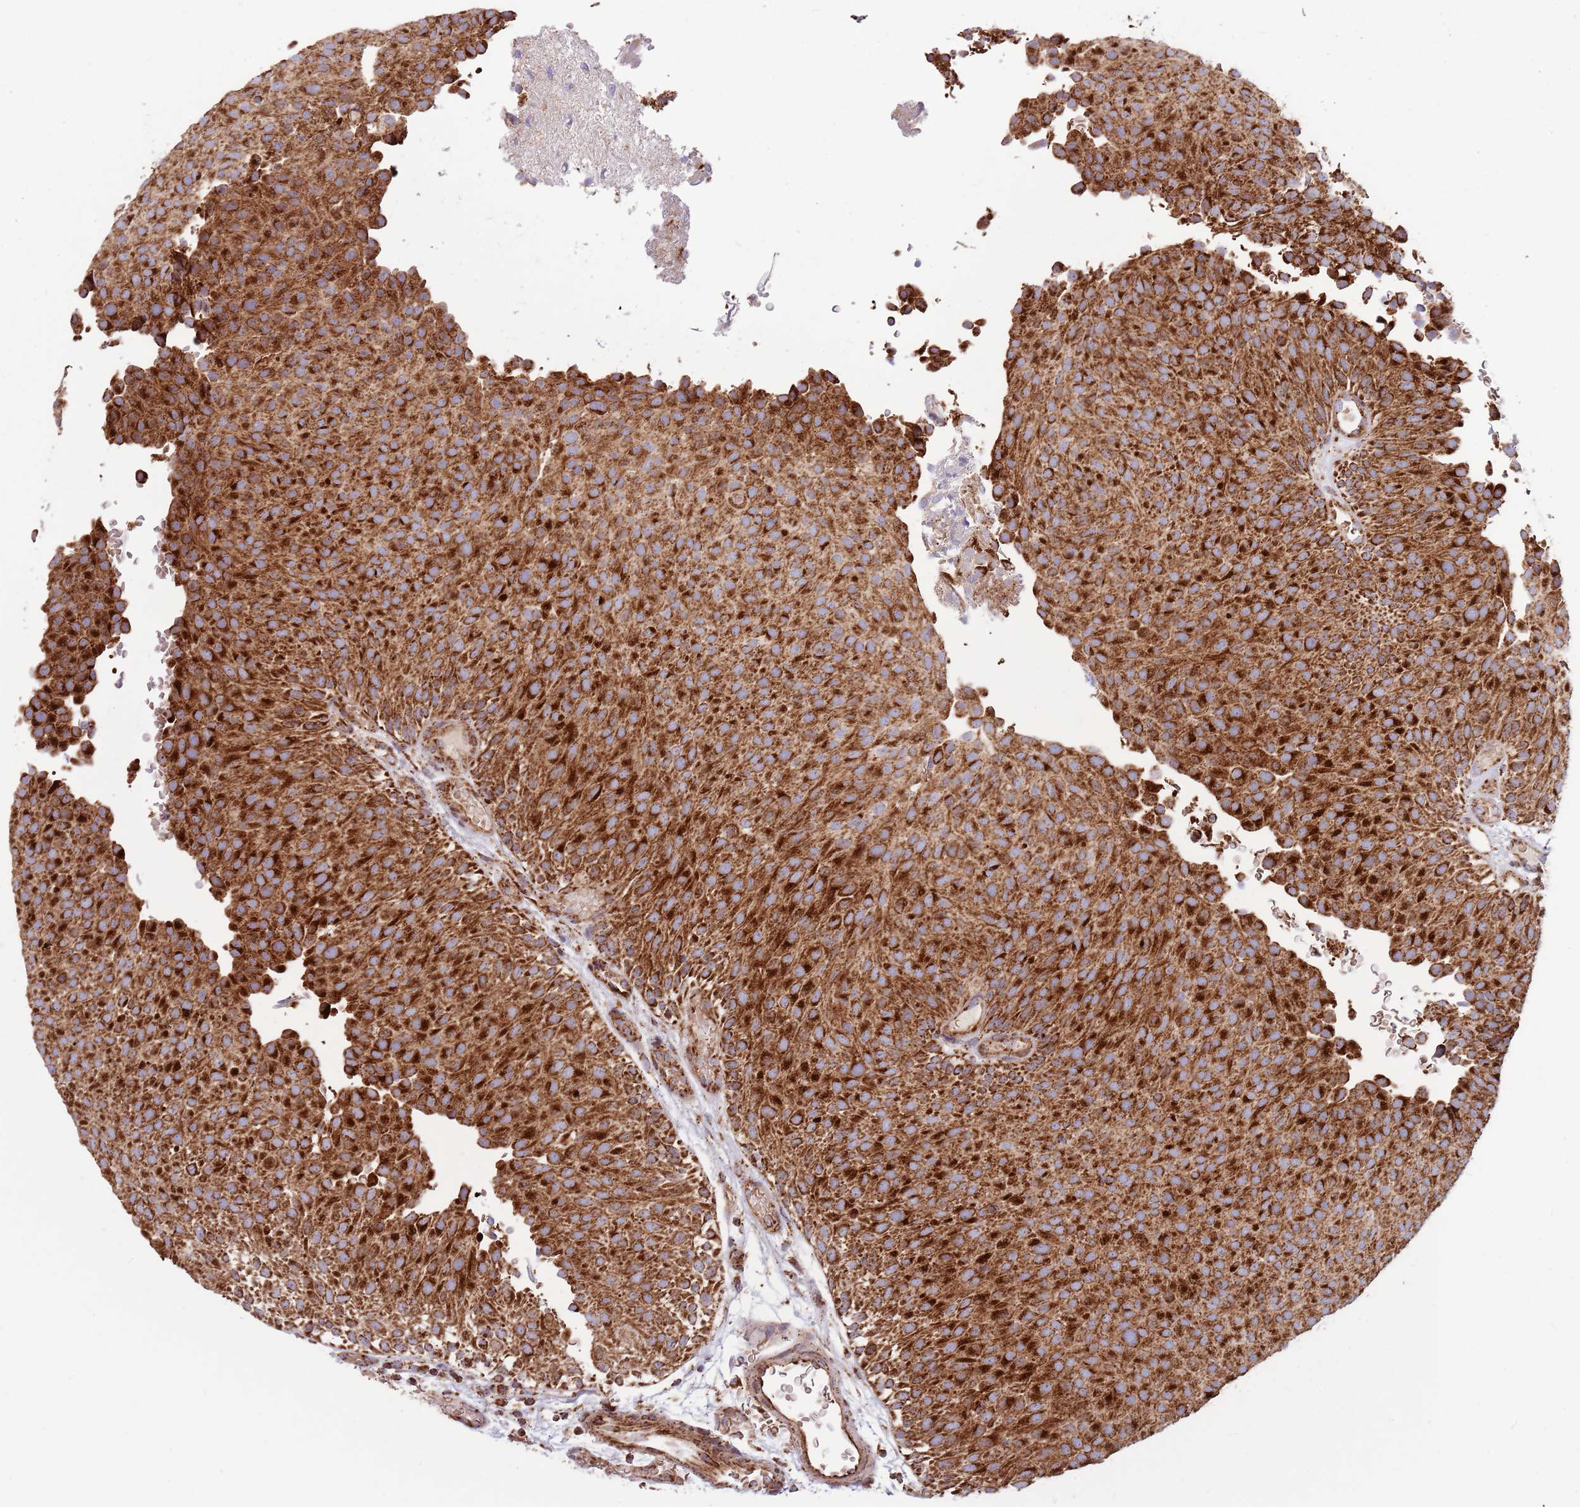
{"staining": {"intensity": "strong", "quantity": ">75%", "location": "cytoplasmic/membranous"}, "tissue": "urothelial cancer", "cell_type": "Tumor cells", "image_type": "cancer", "snomed": [{"axis": "morphology", "description": "Urothelial carcinoma, Low grade"}, {"axis": "topography", "description": "Urinary bladder"}], "caption": "Low-grade urothelial carcinoma tissue demonstrates strong cytoplasmic/membranous staining in approximately >75% of tumor cells, visualized by immunohistochemistry.", "gene": "ATP5PD", "patient": {"sex": "male", "age": 78}}